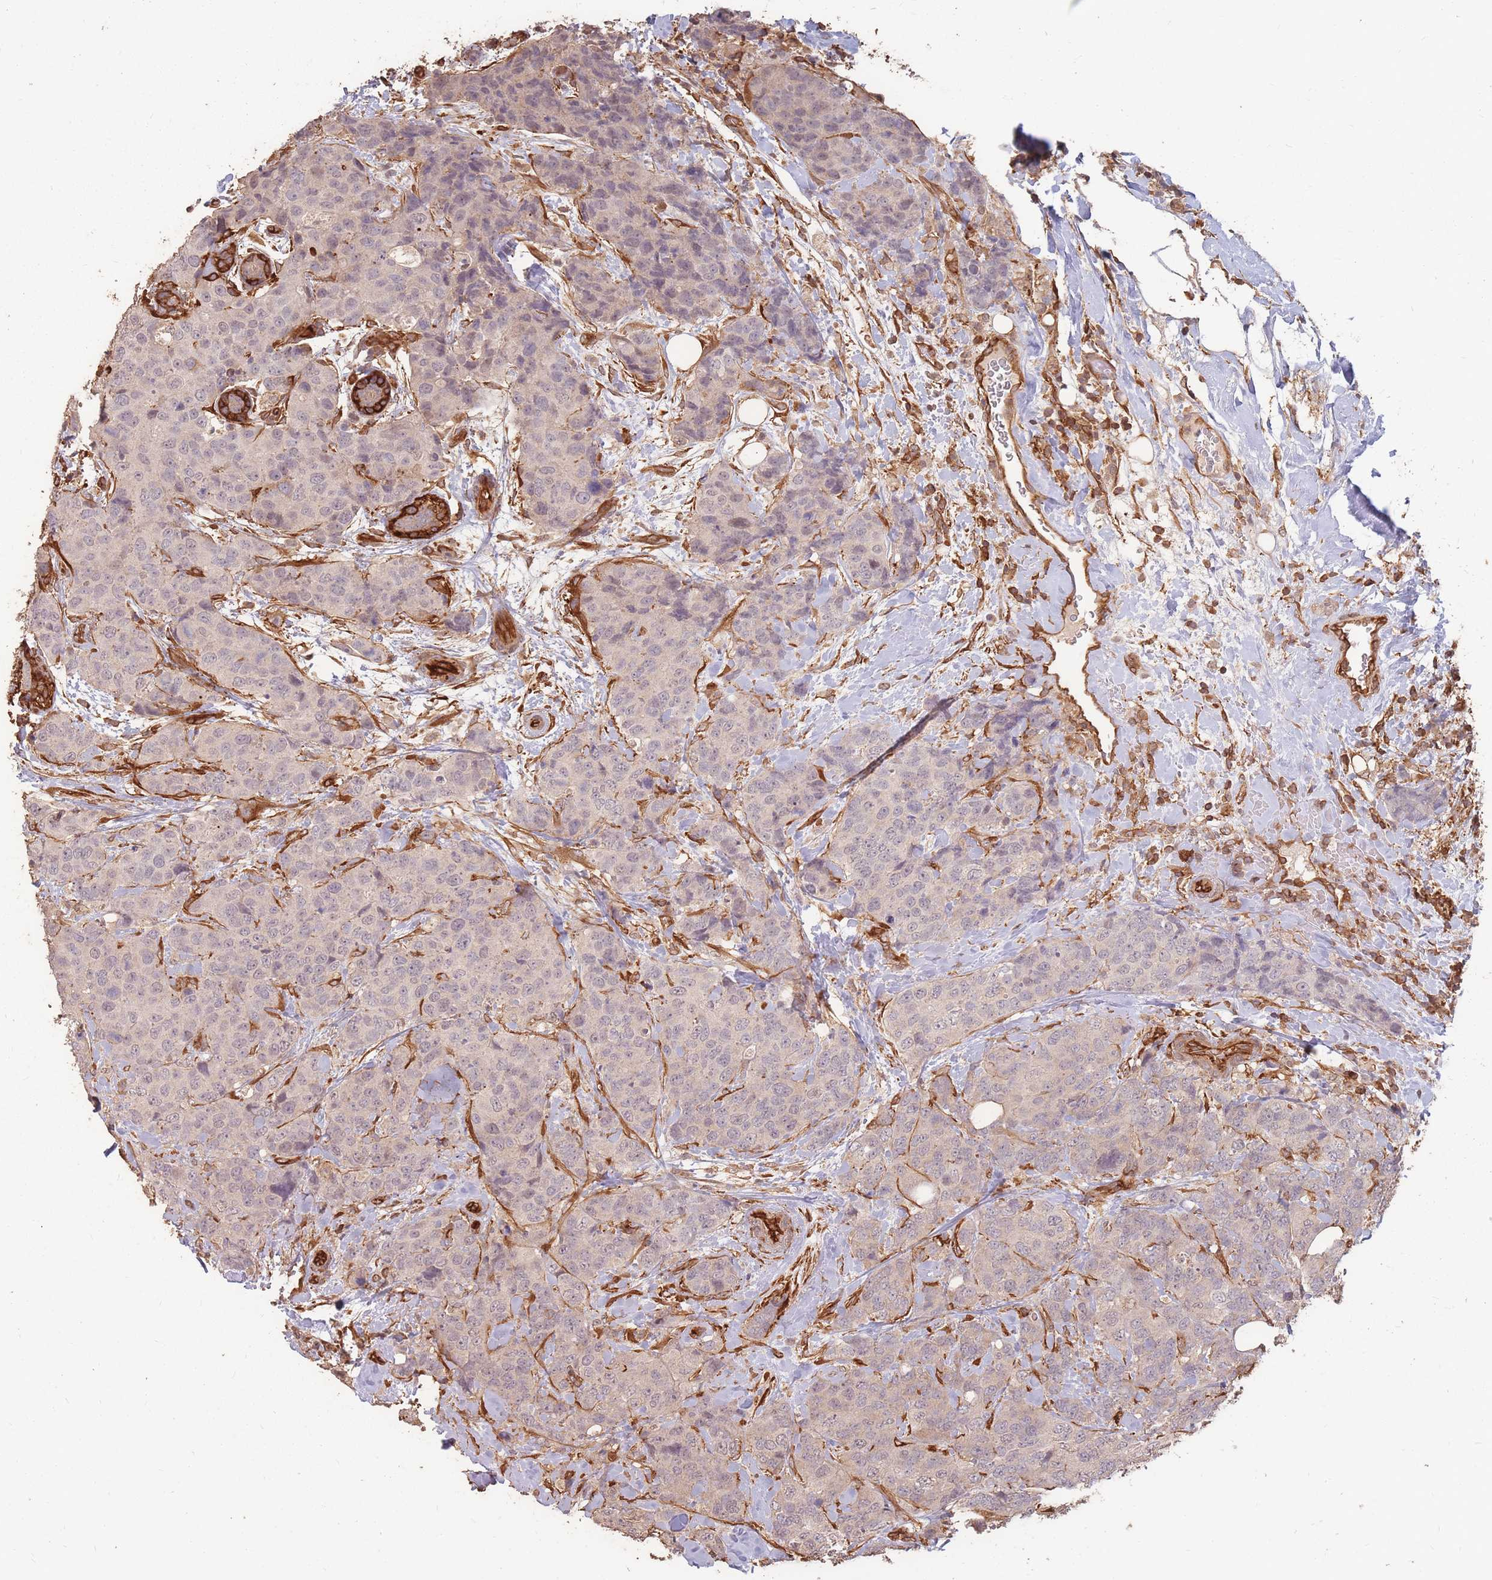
{"staining": {"intensity": "weak", "quantity": "<25%", "location": "cytoplasmic/membranous"}, "tissue": "breast cancer", "cell_type": "Tumor cells", "image_type": "cancer", "snomed": [{"axis": "morphology", "description": "Lobular carcinoma"}, {"axis": "topography", "description": "Breast"}], "caption": "This is an IHC micrograph of lobular carcinoma (breast). There is no positivity in tumor cells.", "gene": "PLS3", "patient": {"sex": "female", "age": 59}}